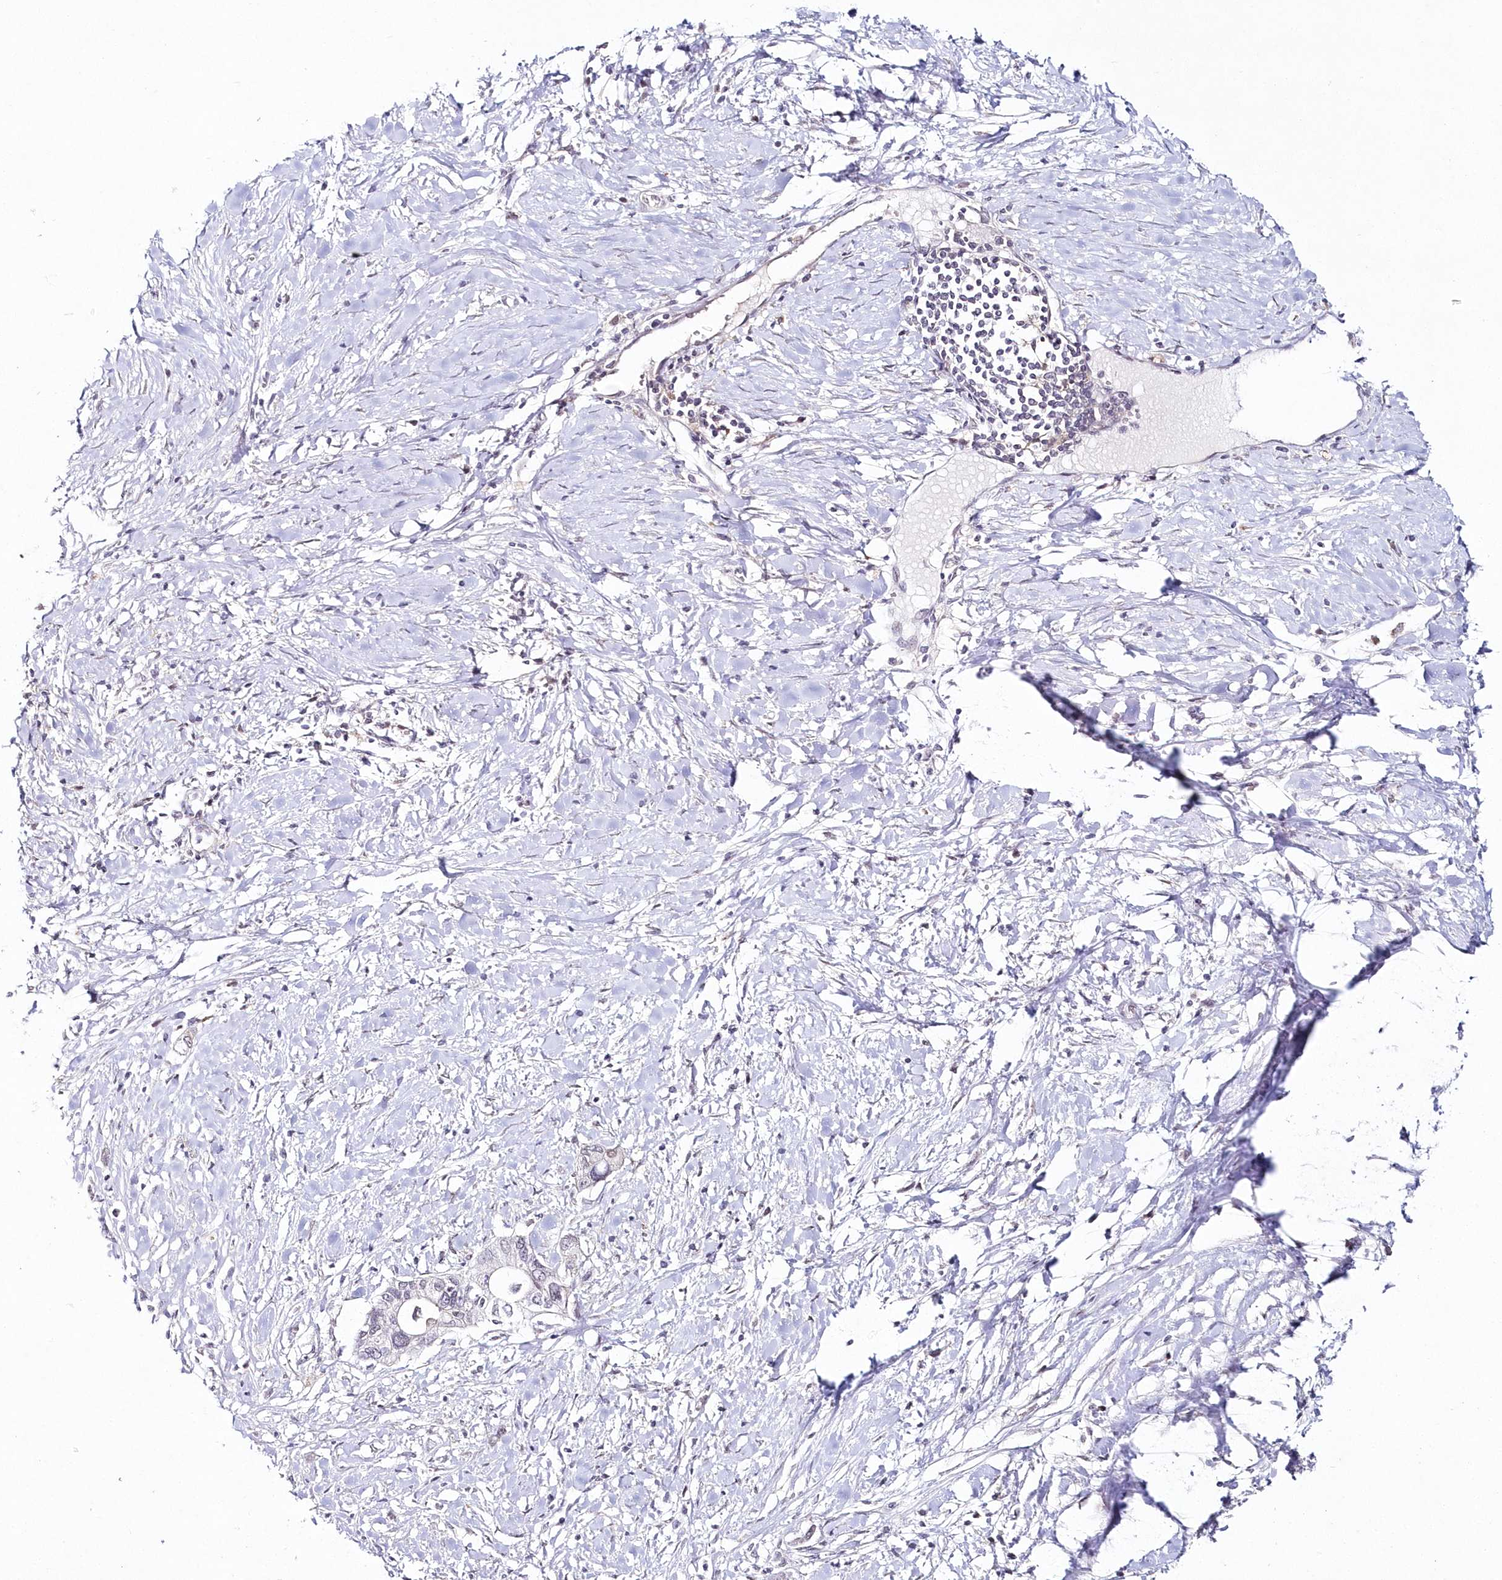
{"staining": {"intensity": "negative", "quantity": "none", "location": "none"}, "tissue": "pancreatic cancer", "cell_type": "Tumor cells", "image_type": "cancer", "snomed": [{"axis": "morphology", "description": "Normal tissue, NOS"}, {"axis": "morphology", "description": "Adenocarcinoma, NOS"}, {"axis": "topography", "description": "Pancreas"}, {"axis": "topography", "description": "Peripheral nerve tissue"}], "caption": "An image of human adenocarcinoma (pancreatic) is negative for staining in tumor cells. (DAB immunohistochemistry, high magnification).", "gene": "HYCC2", "patient": {"sex": "male", "age": 59}}